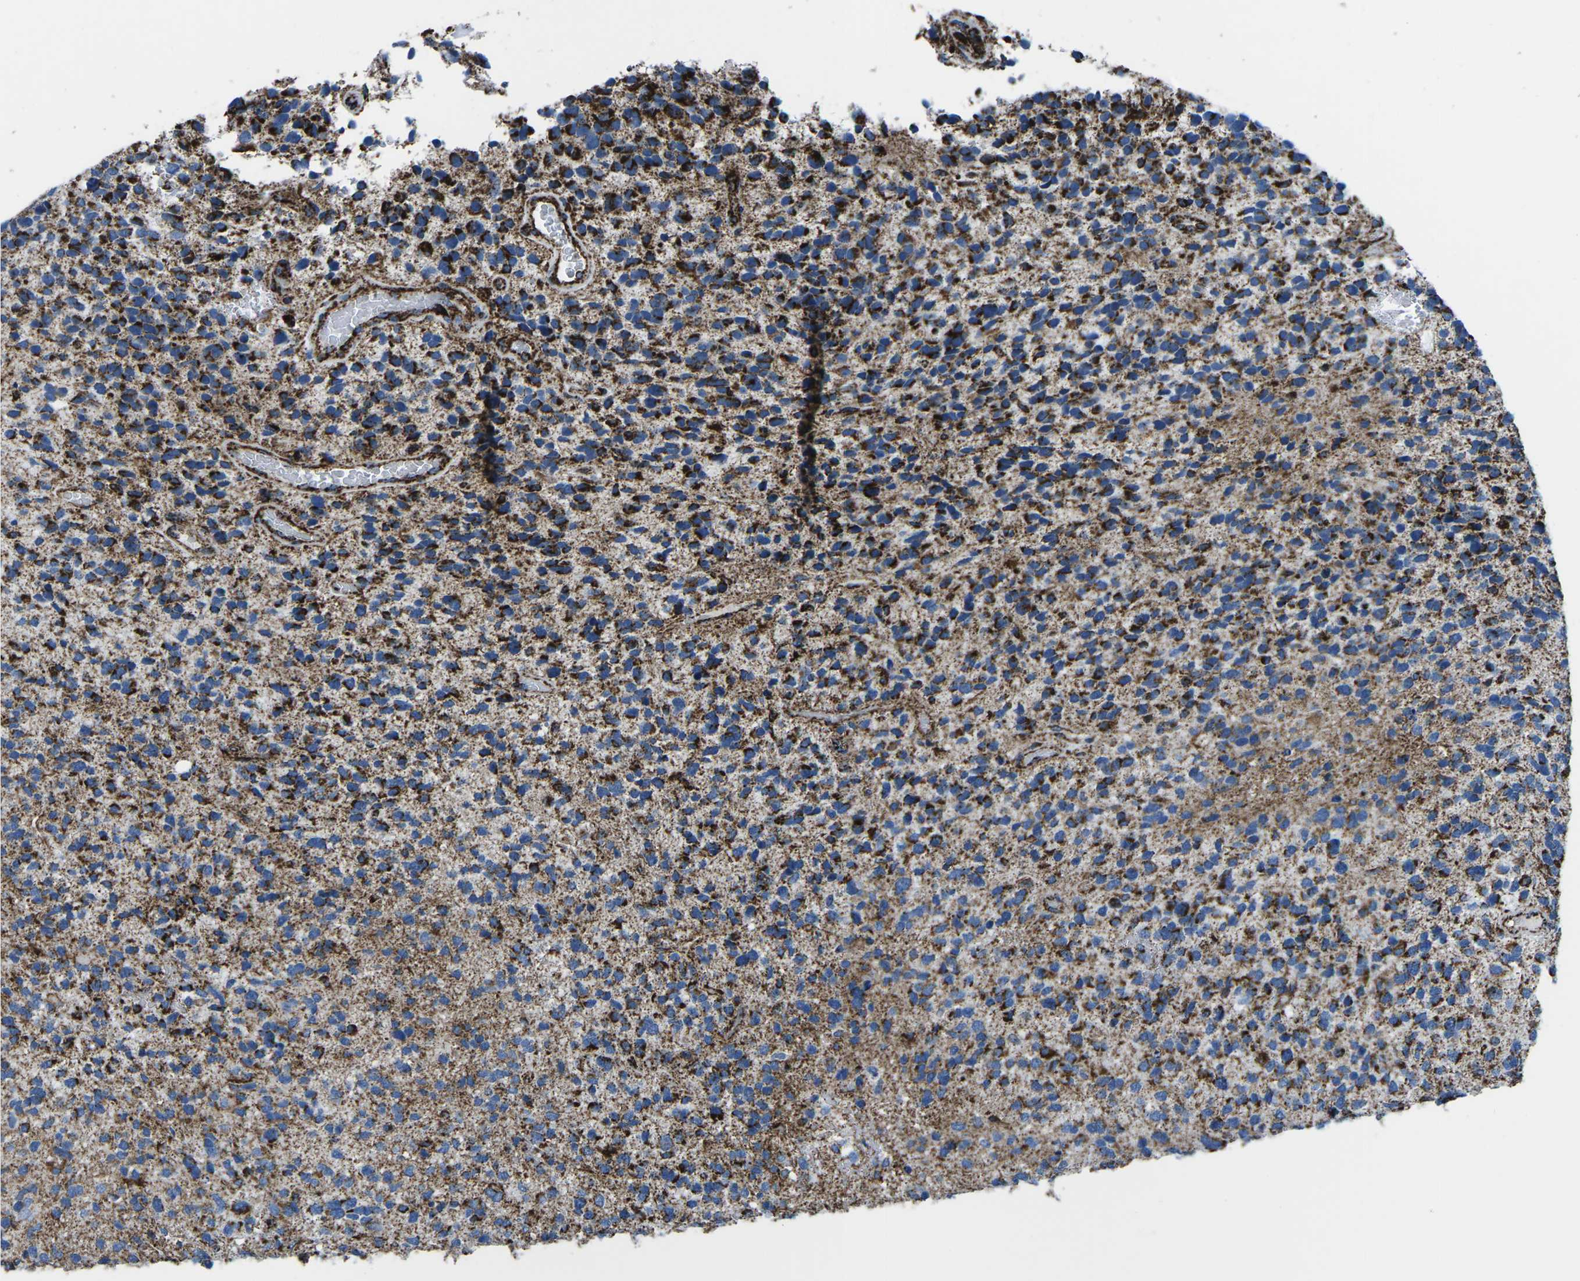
{"staining": {"intensity": "strong", "quantity": "25%-75%", "location": "cytoplasmic/membranous"}, "tissue": "glioma", "cell_type": "Tumor cells", "image_type": "cancer", "snomed": [{"axis": "morphology", "description": "Glioma, malignant, High grade"}, {"axis": "topography", "description": "Brain"}], "caption": "This image demonstrates IHC staining of high-grade glioma (malignant), with high strong cytoplasmic/membranous expression in about 25%-75% of tumor cells.", "gene": "MT-CO2", "patient": {"sex": "female", "age": 58}}